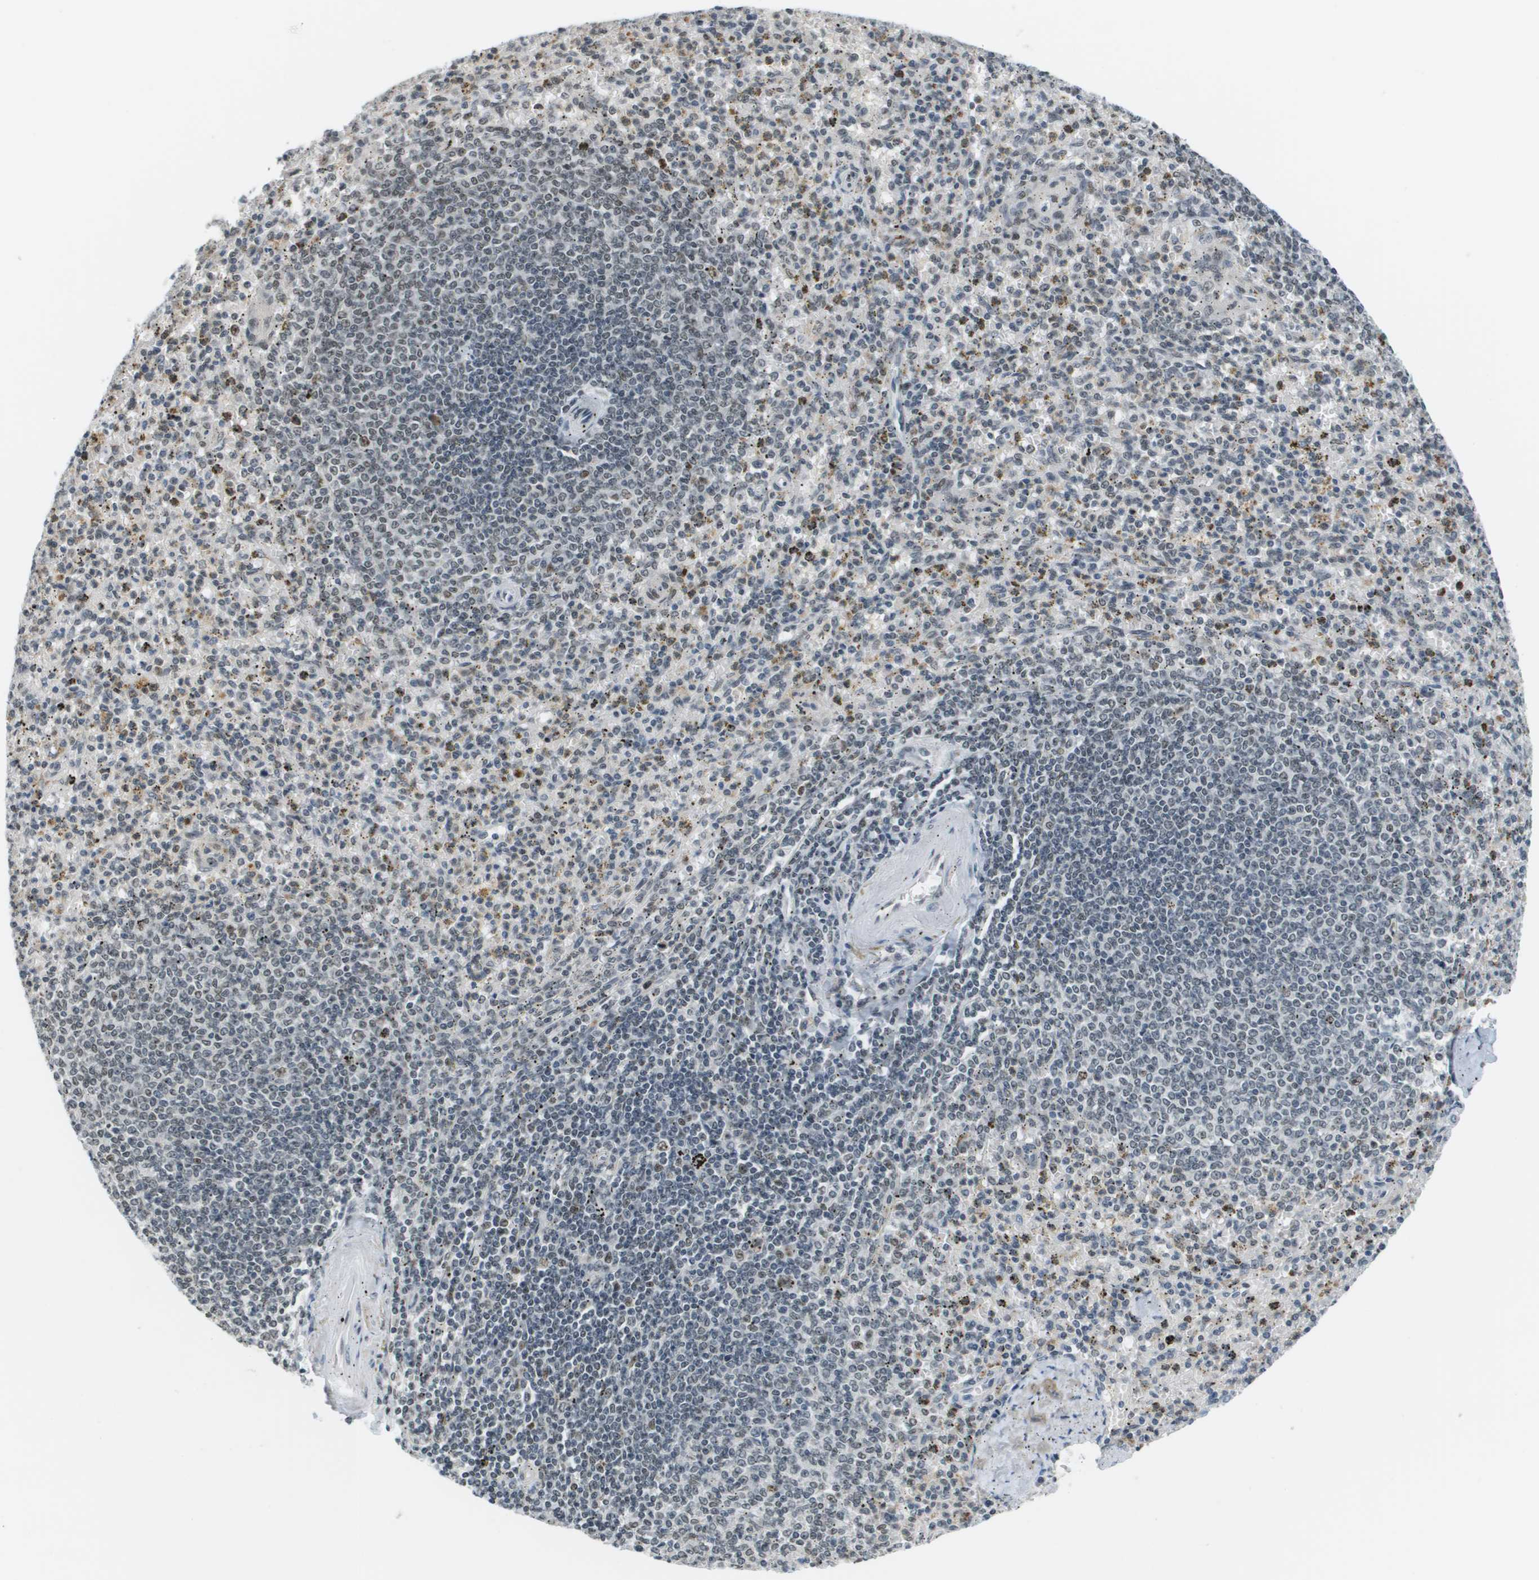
{"staining": {"intensity": "moderate", "quantity": "<25%", "location": "nuclear"}, "tissue": "spleen", "cell_type": "Cells in red pulp", "image_type": "normal", "snomed": [{"axis": "morphology", "description": "Normal tissue, NOS"}, {"axis": "topography", "description": "Spleen"}], "caption": "The micrograph demonstrates staining of normal spleen, revealing moderate nuclear protein expression (brown color) within cells in red pulp.", "gene": "CBX5", "patient": {"sex": "male", "age": 72}}